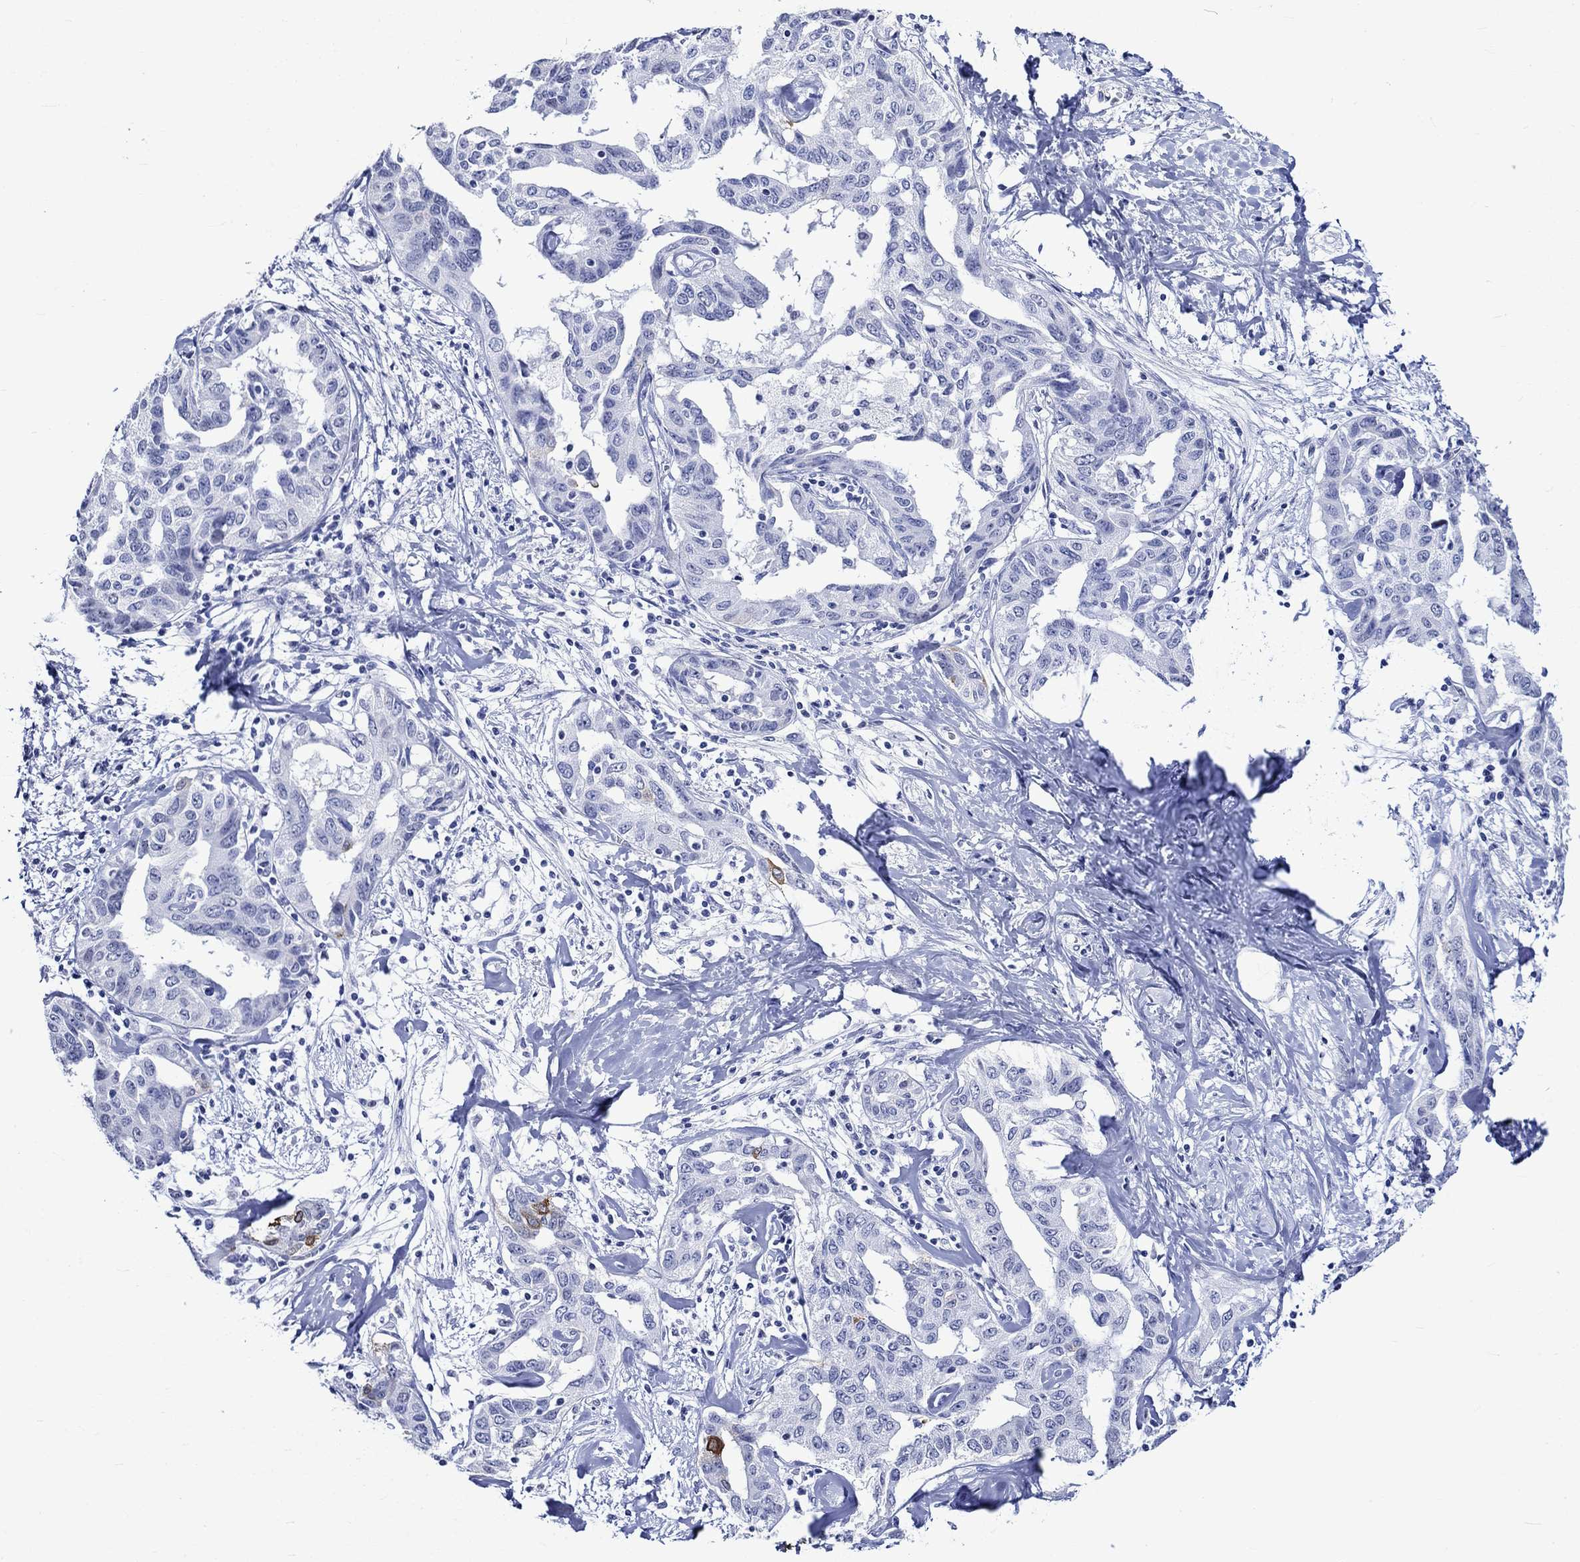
{"staining": {"intensity": "negative", "quantity": "none", "location": "none"}, "tissue": "liver cancer", "cell_type": "Tumor cells", "image_type": "cancer", "snomed": [{"axis": "morphology", "description": "Cholangiocarcinoma"}, {"axis": "topography", "description": "Liver"}], "caption": "The micrograph reveals no staining of tumor cells in liver cancer (cholangiocarcinoma).", "gene": "CRYAB", "patient": {"sex": "male", "age": 59}}